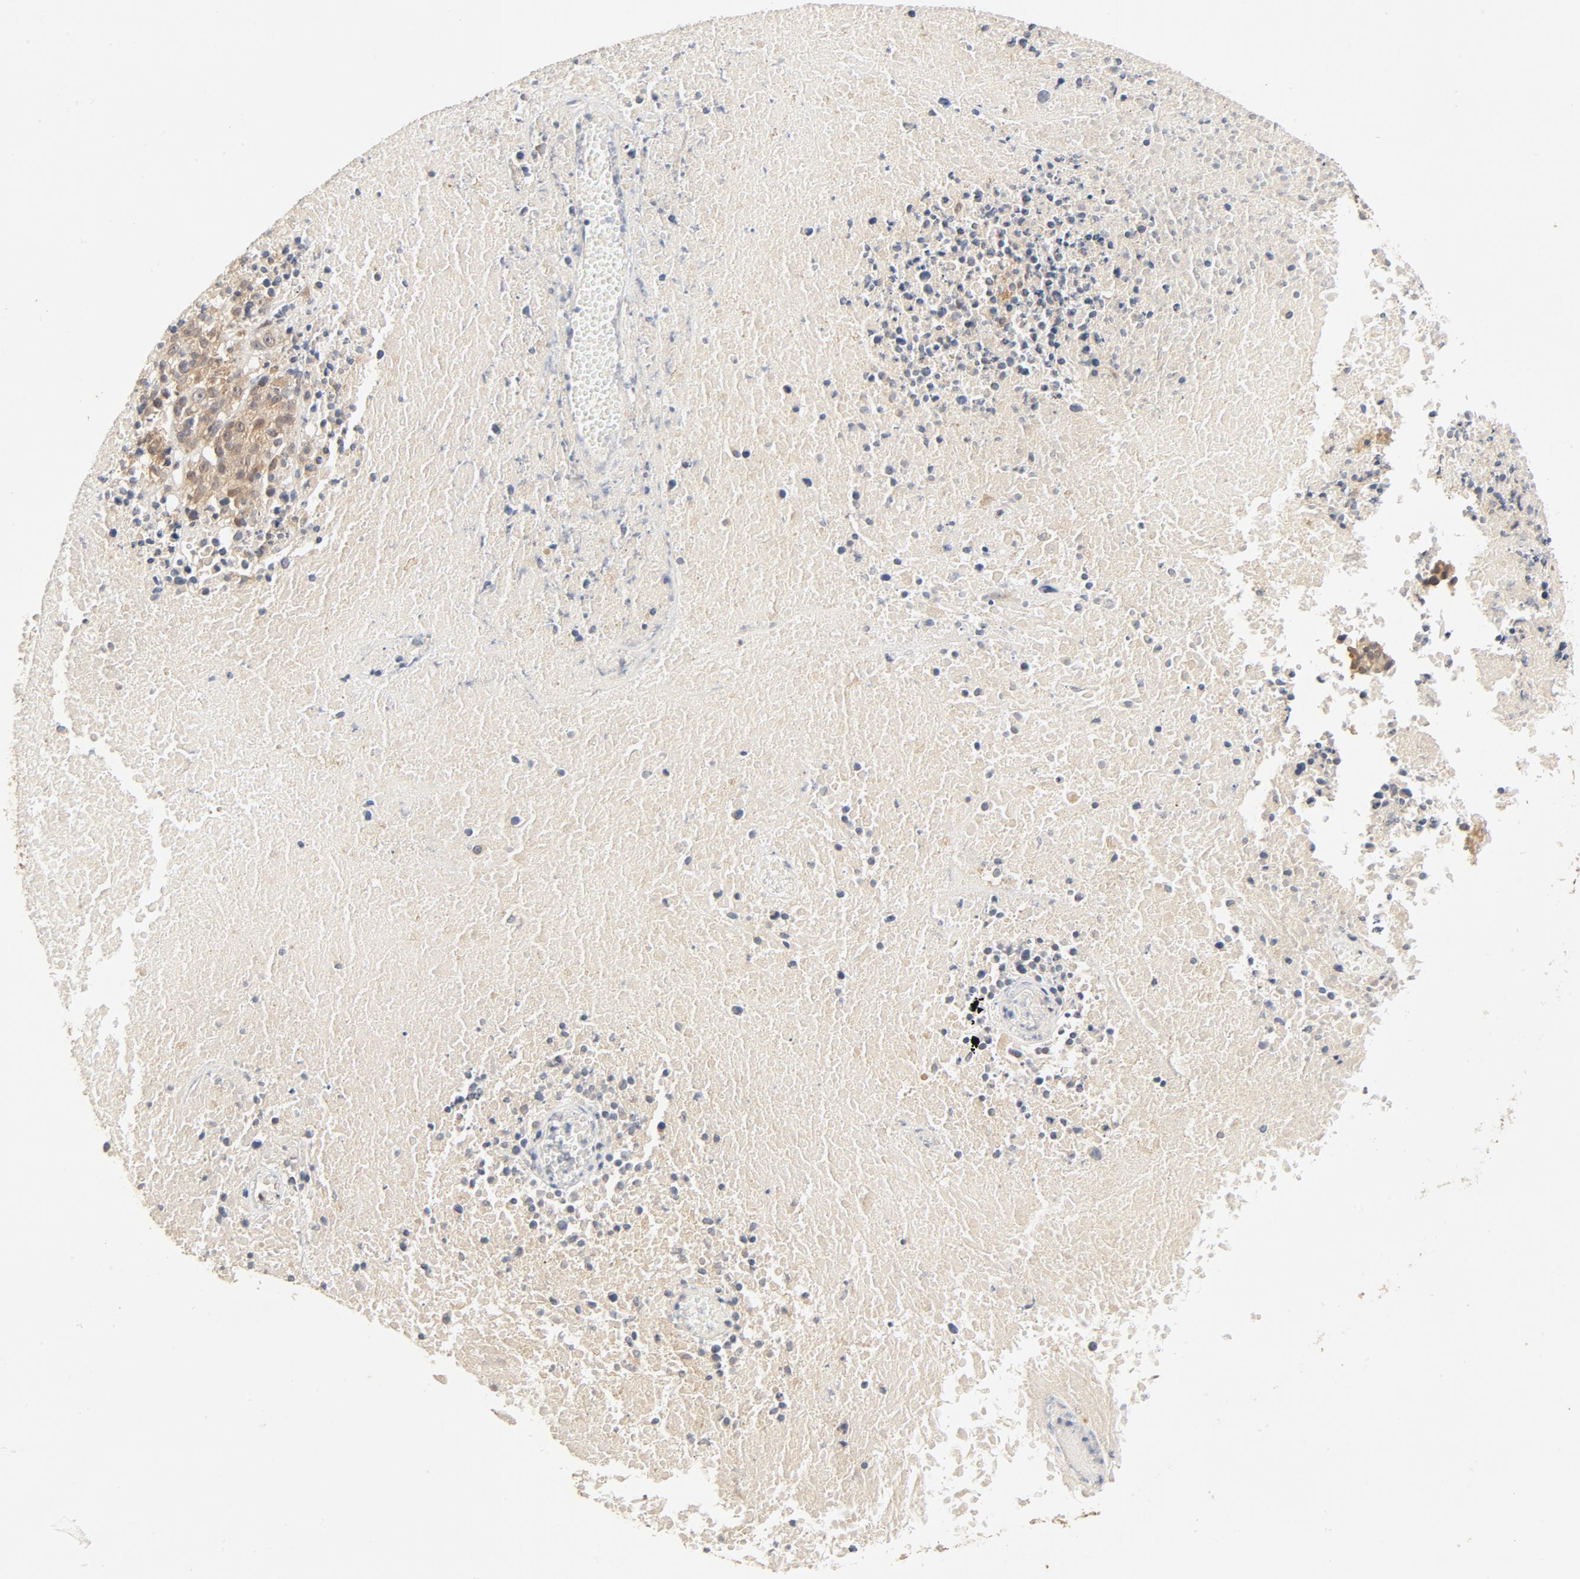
{"staining": {"intensity": "weak", "quantity": ">75%", "location": "cytoplasmic/membranous"}, "tissue": "melanoma", "cell_type": "Tumor cells", "image_type": "cancer", "snomed": [{"axis": "morphology", "description": "Malignant melanoma, Metastatic site"}, {"axis": "topography", "description": "Cerebral cortex"}], "caption": "Weak cytoplasmic/membranous protein staining is present in about >75% of tumor cells in melanoma.", "gene": "UBE2J1", "patient": {"sex": "female", "age": 52}}